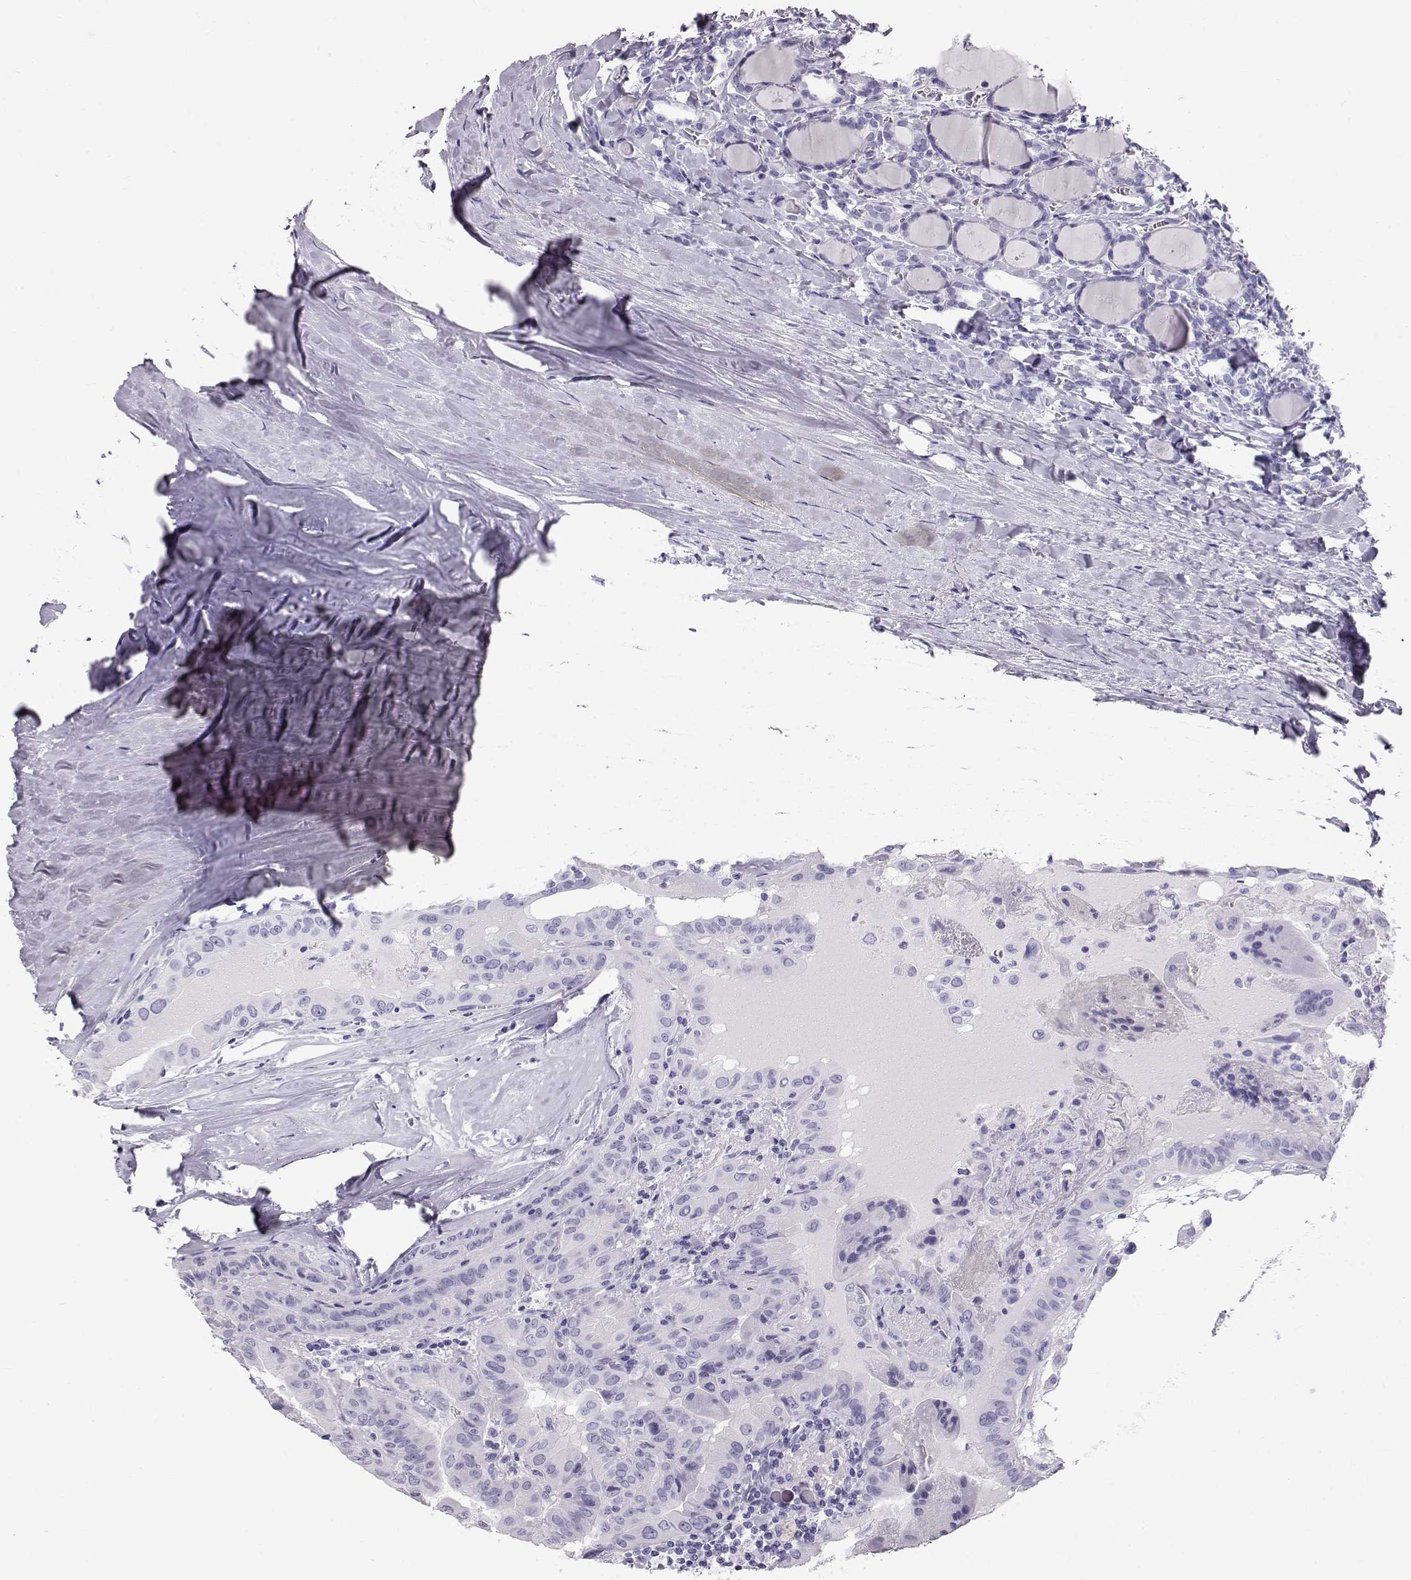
{"staining": {"intensity": "negative", "quantity": "none", "location": "none"}, "tissue": "thyroid cancer", "cell_type": "Tumor cells", "image_type": "cancer", "snomed": [{"axis": "morphology", "description": "Papillary adenocarcinoma, NOS"}, {"axis": "topography", "description": "Thyroid gland"}], "caption": "A histopathology image of human thyroid cancer (papillary adenocarcinoma) is negative for staining in tumor cells. (IHC, brightfield microscopy, high magnification).", "gene": "RD3", "patient": {"sex": "female", "age": 37}}